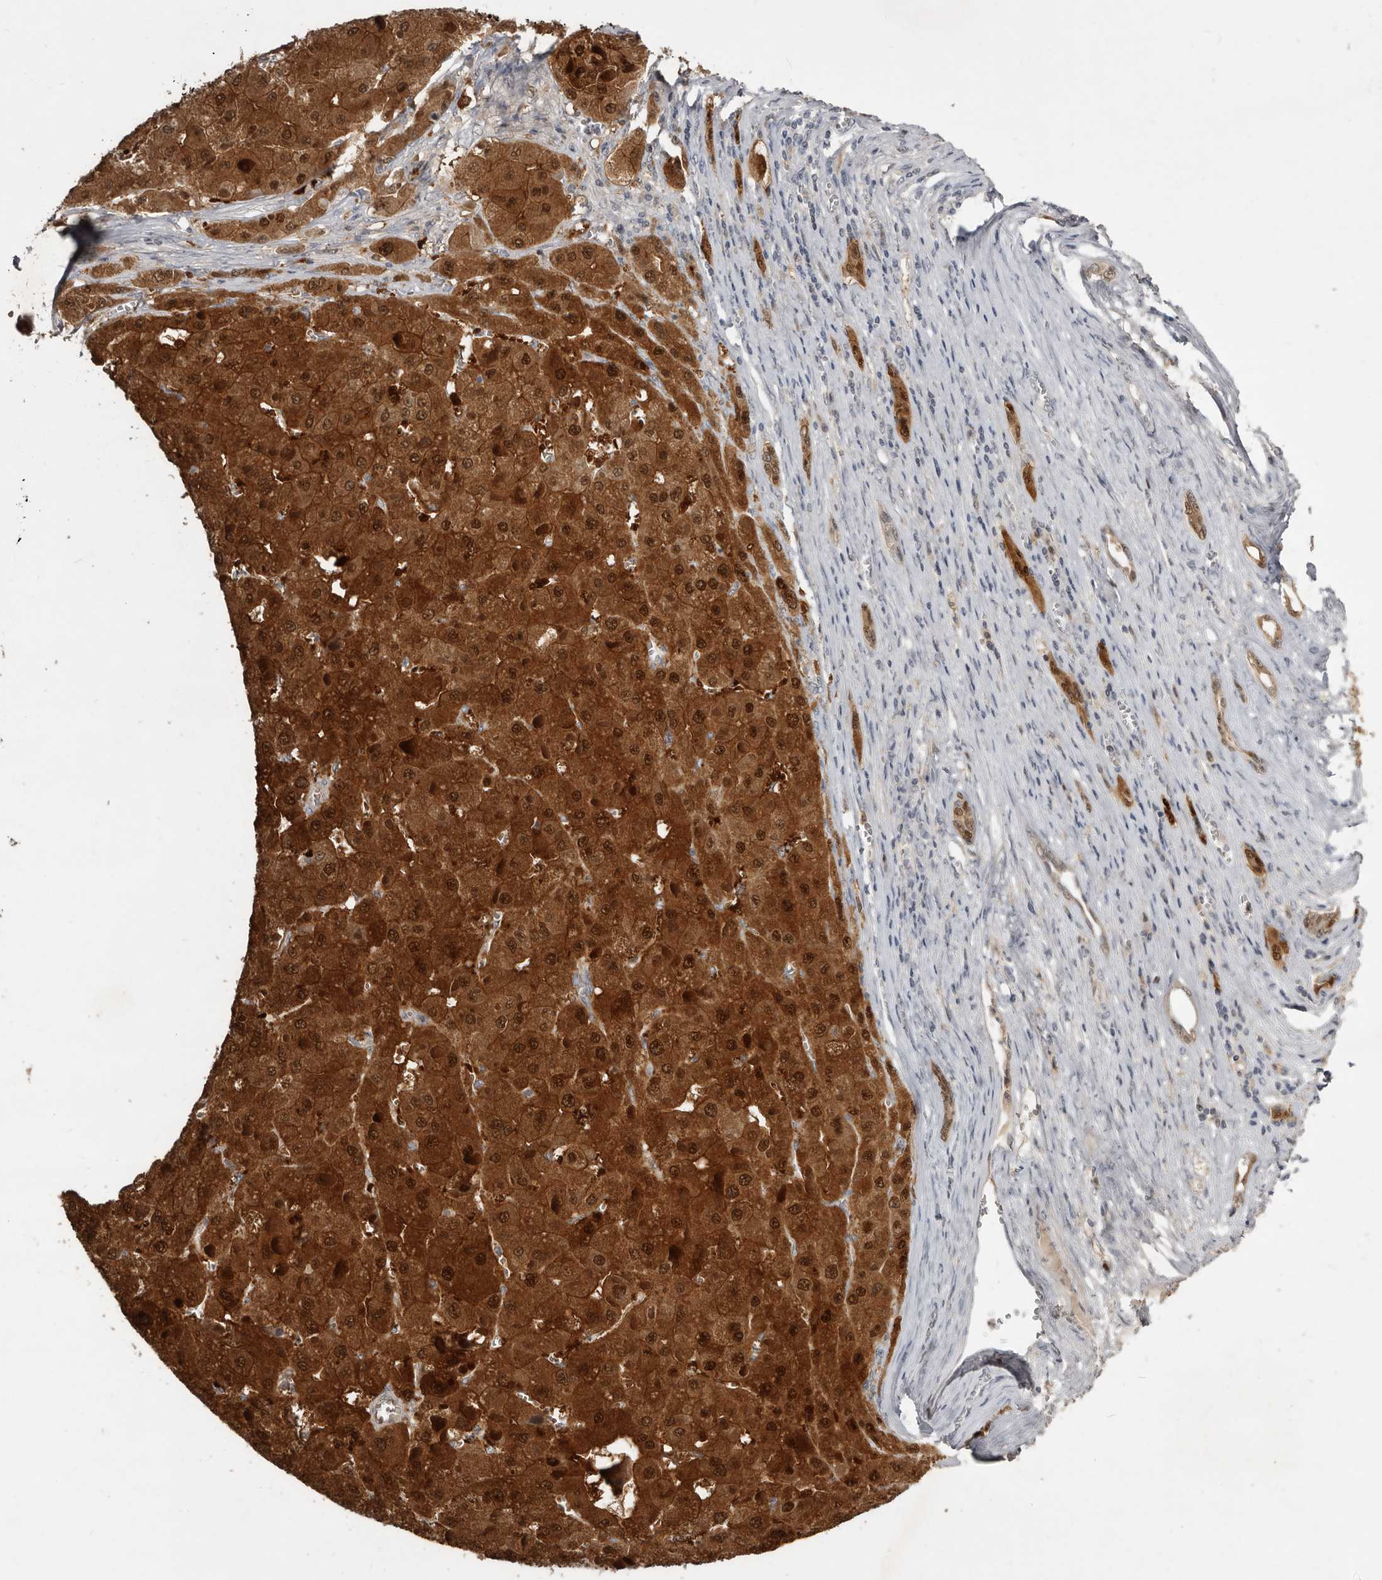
{"staining": {"intensity": "strong", "quantity": ">75%", "location": "cytoplasmic/membranous,nuclear"}, "tissue": "liver cancer", "cell_type": "Tumor cells", "image_type": "cancer", "snomed": [{"axis": "morphology", "description": "Carcinoma, Hepatocellular, NOS"}, {"axis": "topography", "description": "Liver"}], "caption": "Brown immunohistochemical staining in human hepatocellular carcinoma (liver) shows strong cytoplasmic/membranous and nuclear staining in about >75% of tumor cells. Nuclei are stained in blue.", "gene": "RBKS", "patient": {"sex": "female", "age": 73}}